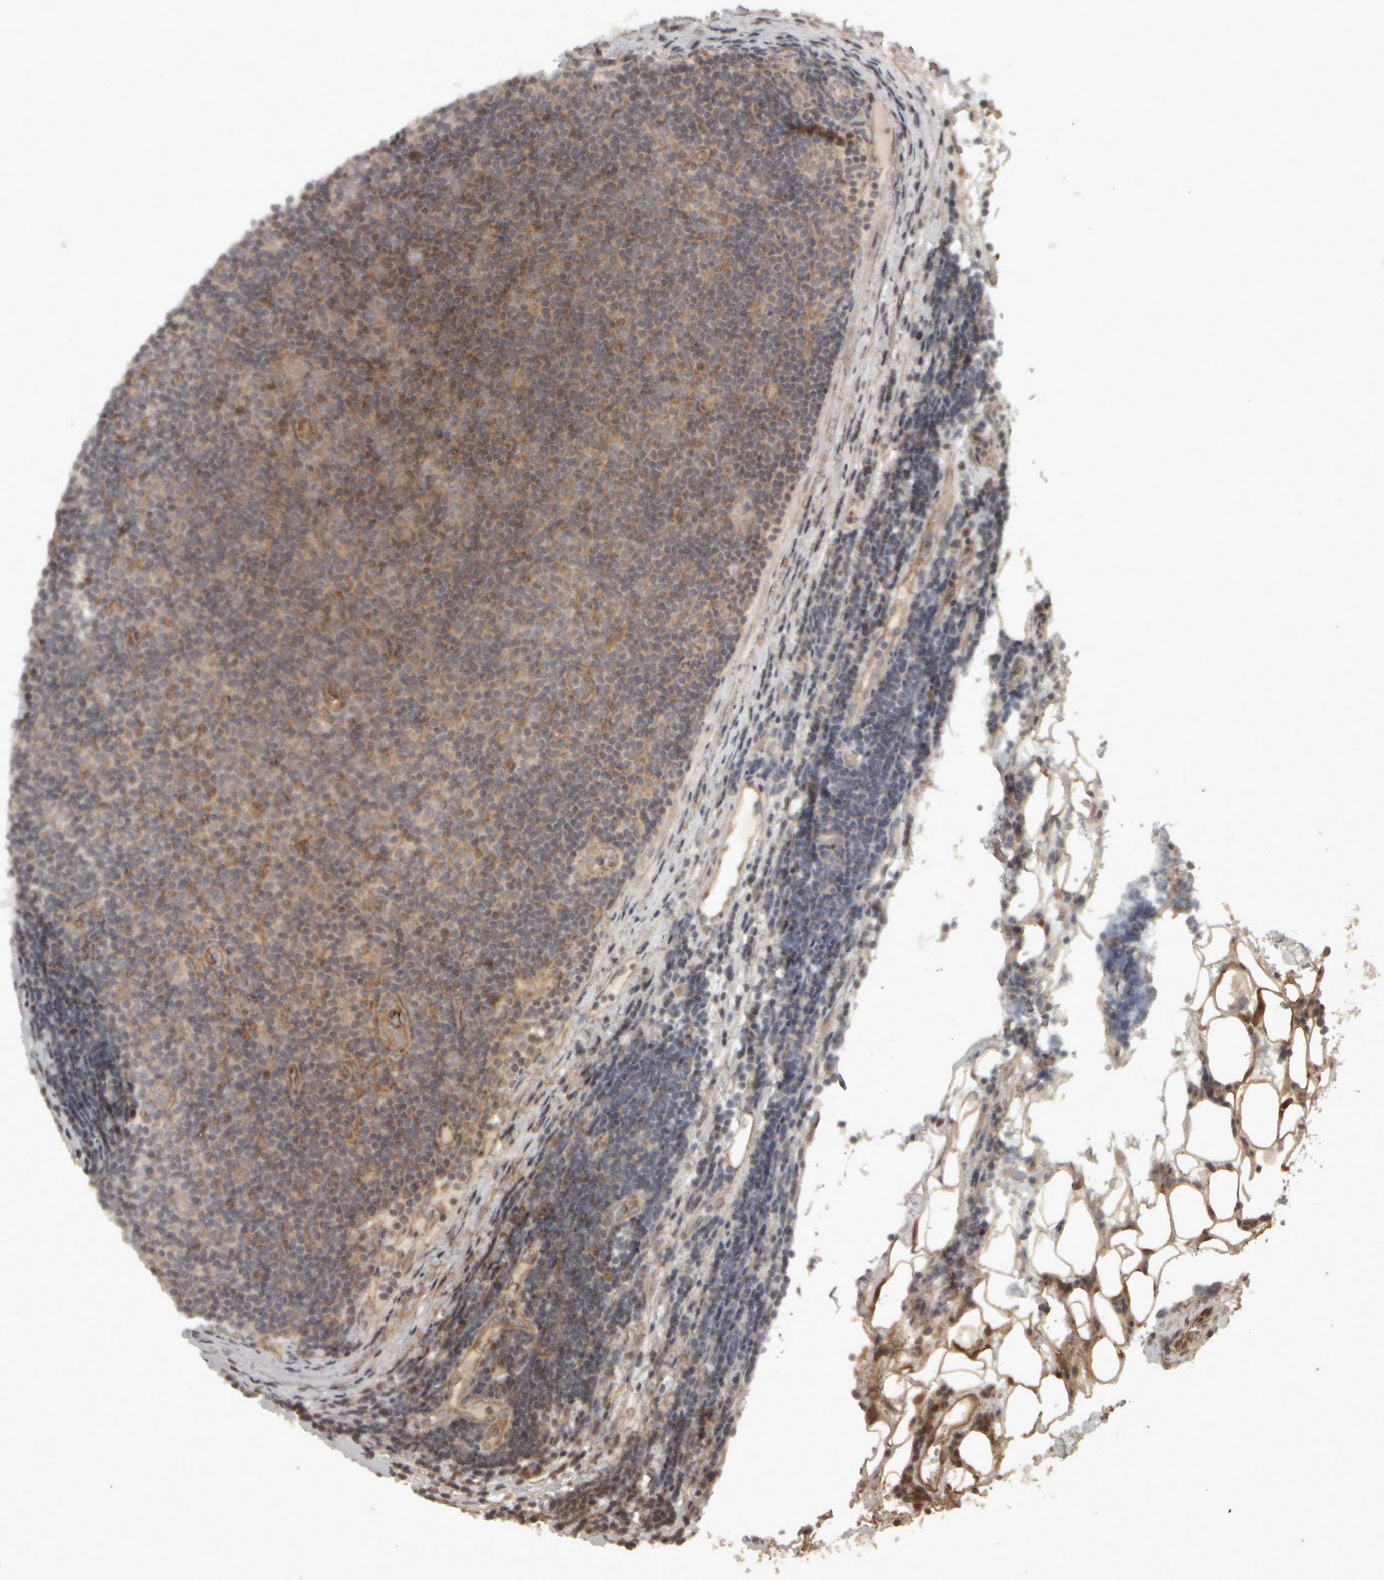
{"staining": {"intensity": "weak", "quantity": "25%-75%", "location": "cytoplasmic/membranous"}, "tissue": "lymphoma", "cell_type": "Tumor cells", "image_type": "cancer", "snomed": [{"axis": "morphology", "description": "Malignant lymphoma, non-Hodgkin's type, Low grade"}, {"axis": "topography", "description": "Lymph node"}], "caption": "Human low-grade malignant lymphoma, non-Hodgkin's type stained for a protein (brown) exhibits weak cytoplasmic/membranous positive staining in about 25%-75% of tumor cells.", "gene": "ACO1", "patient": {"sex": "male", "age": 83}}